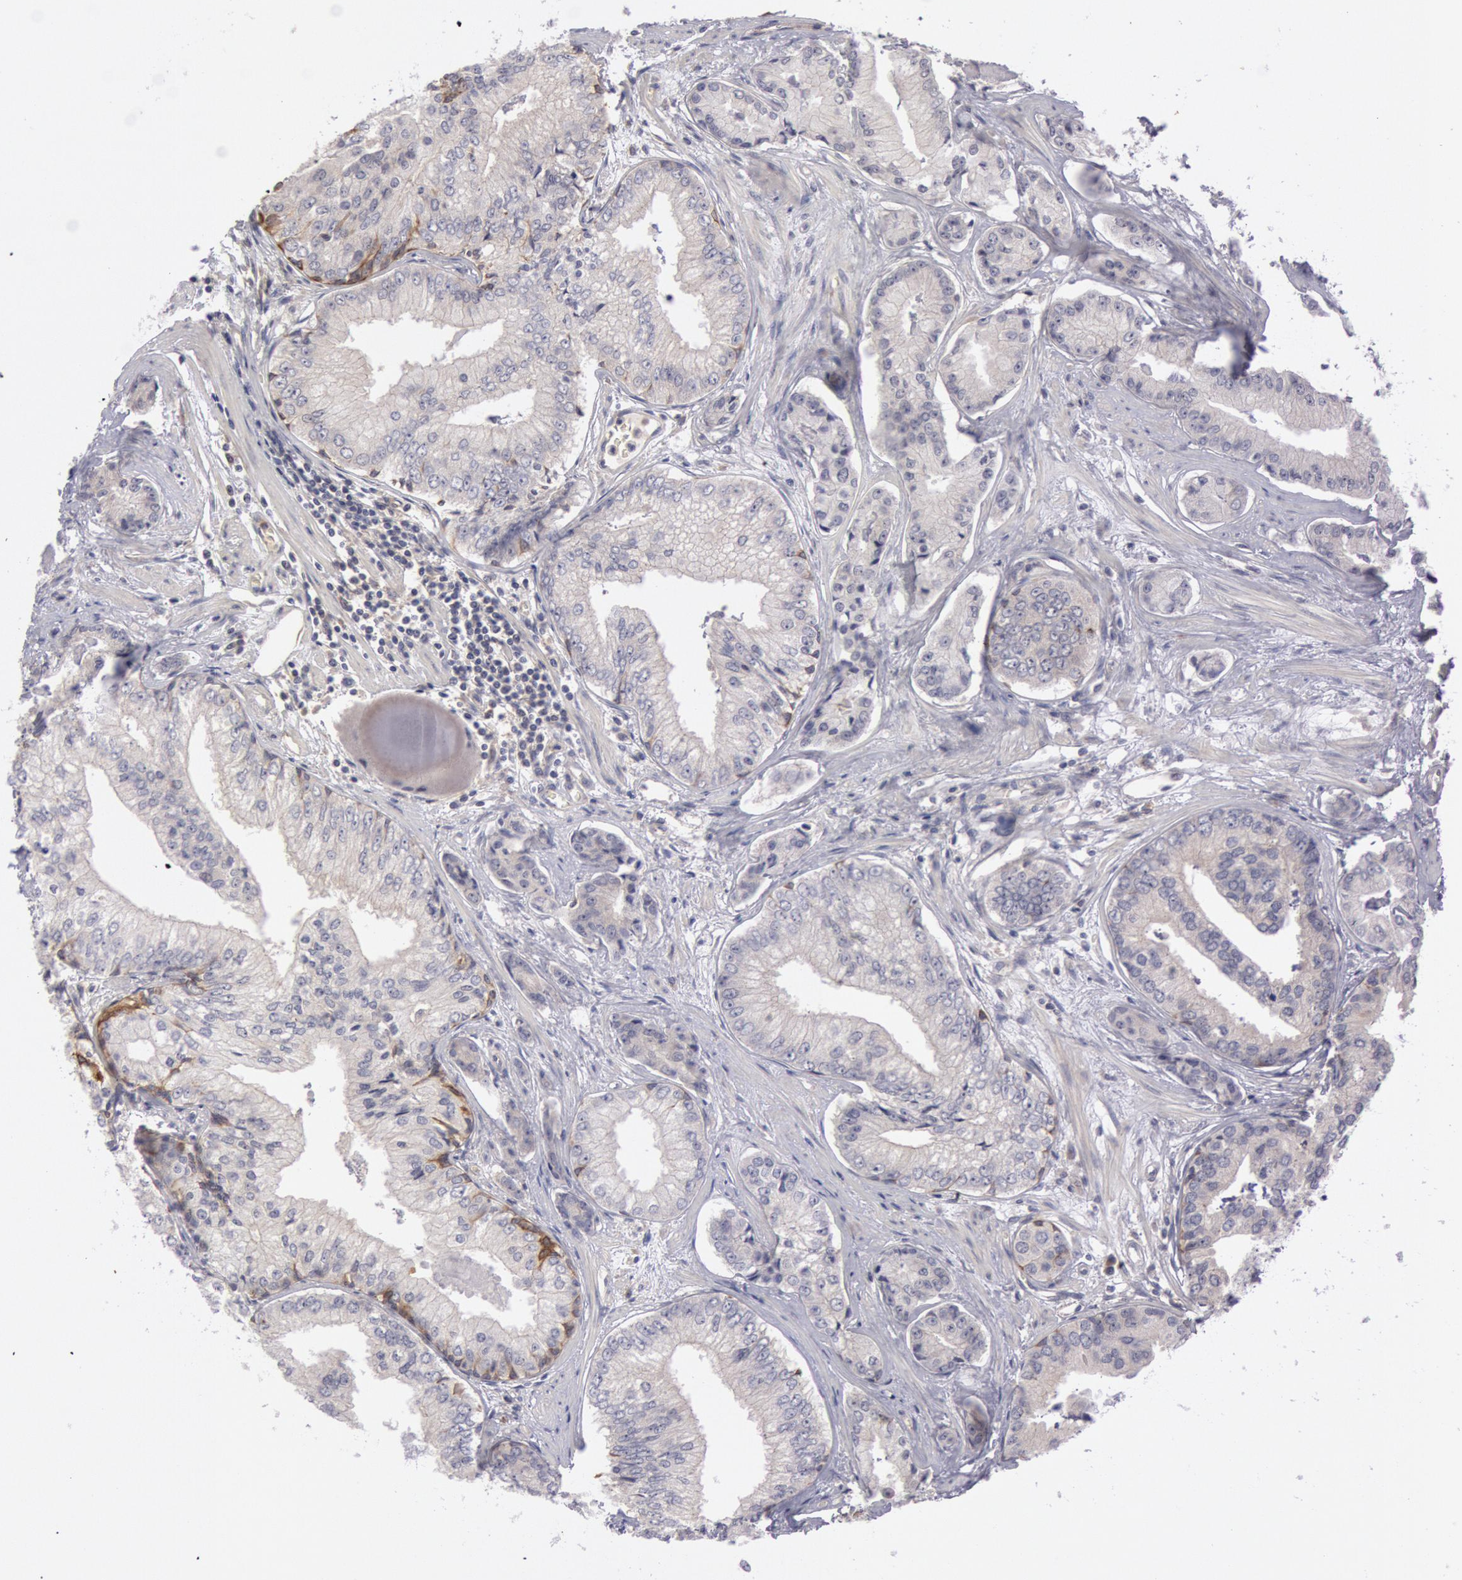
{"staining": {"intensity": "moderate", "quantity": ">75%", "location": "cytoplasmic/membranous"}, "tissue": "prostate cancer", "cell_type": "Tumor cells", "image_type": "cancer", "snomed": [{"axis": "morphology", "description": "Adenocarcinoma, High grade"}, {"axis": "topography", "description": "Prostate"}], "caption": "Immunohistochemical staining of prostate cancer (high-grade adenocarcinoma) demonstrates medium levels of moderate cytoplasmic/membranous staining in approximately >75% of tumor cells.", "gene": "PLA2G6", "patient": {"sex": "male", "age": 56}}